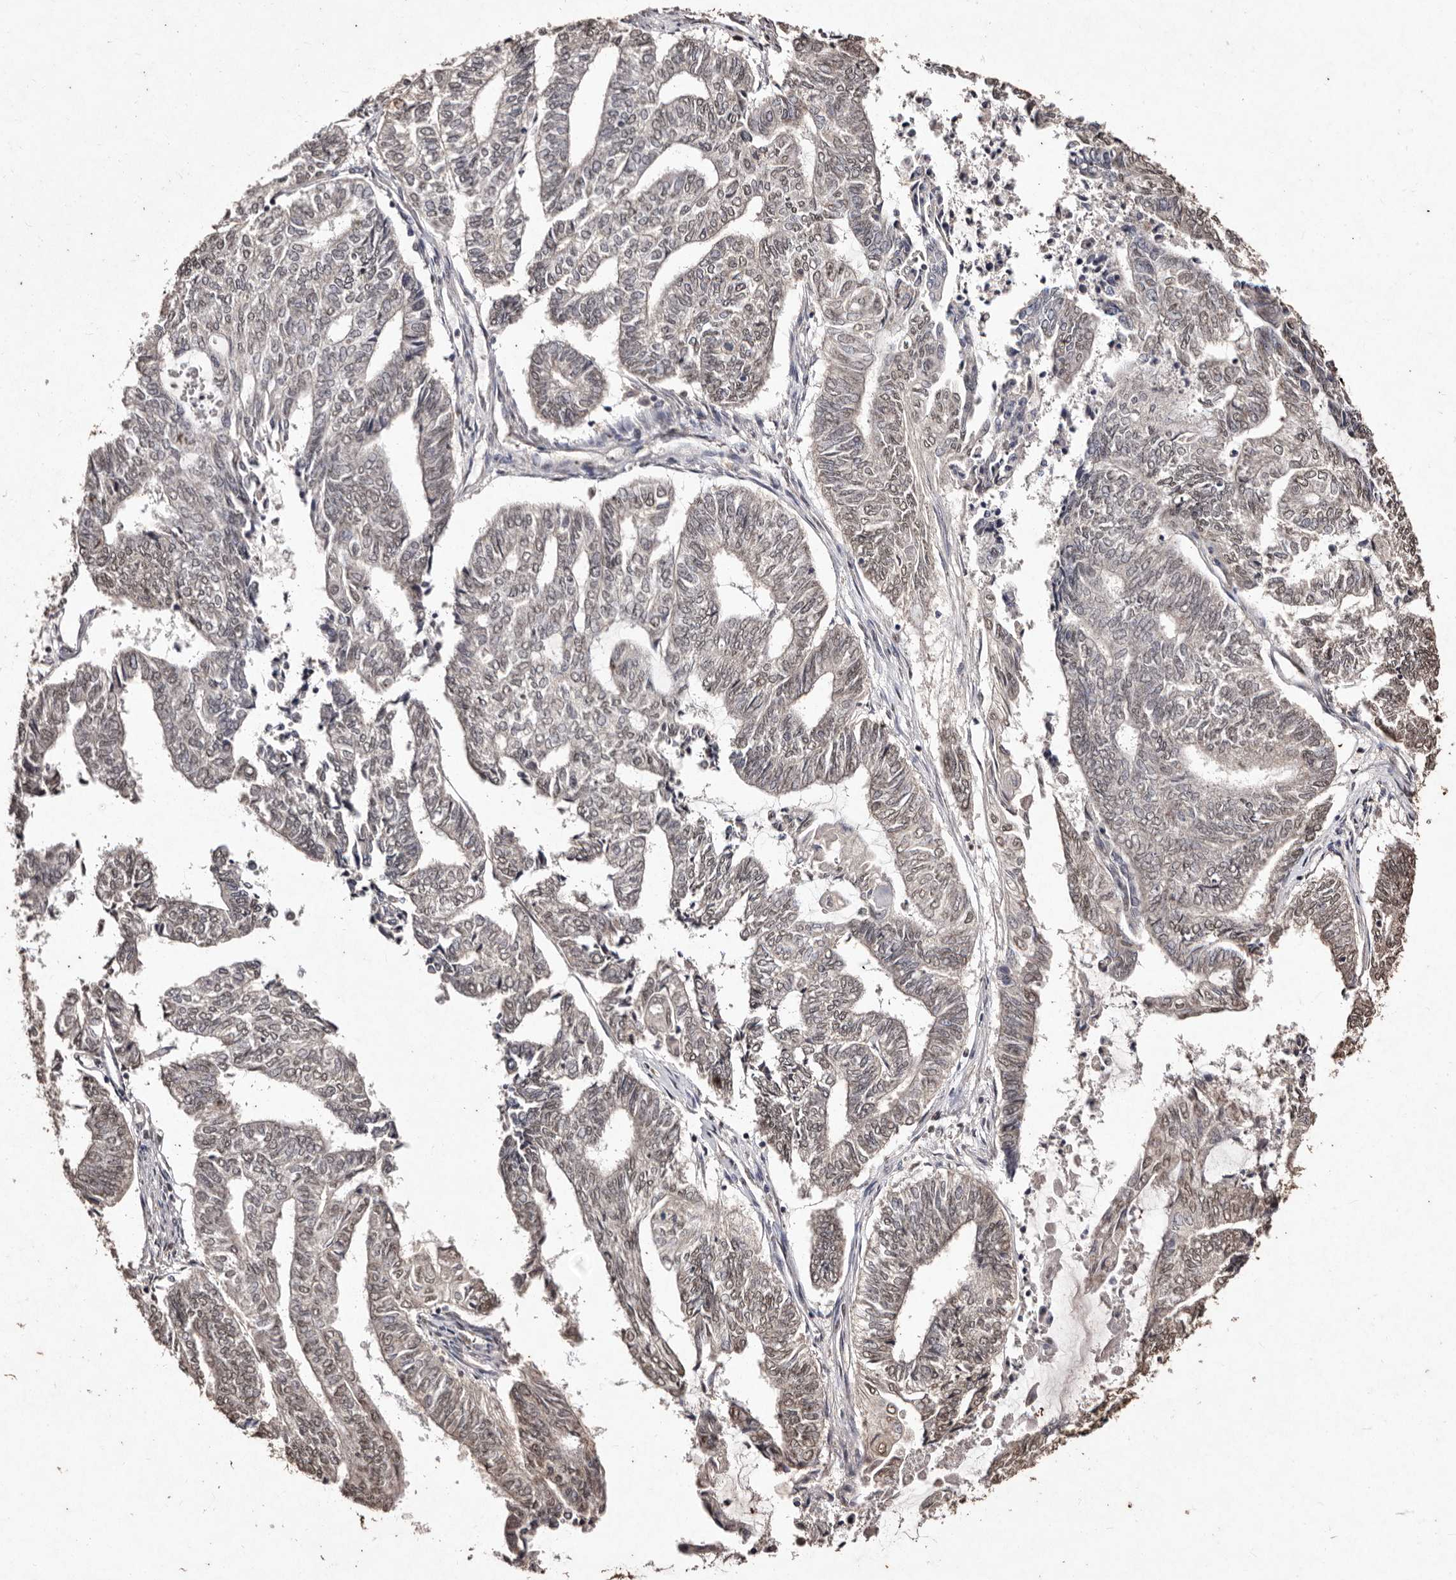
{"staining": {"intensity": "weak", "quantity": "25%-75%", "location": "nuclear"}, "tissue": "endometrial cancer", "cell_type": "Tumor cells", "image_type": "cancer", "snomed": [{"axis": "morphology", "description": "Adenocarcinoma, NOS"}, {"axis": "topography", "description": "Uterus"}, {"axis": "topography", "description": "Endometrium"}], "caption": "Immunohistochemical staining of human endometrial adenocarcinoma displays low levels of weak nuclear protein expression in about 25%-75% of tumor cells. (DAB IHC with brightfield microscopy, high magnification).", "gene": "ERBB4", "patient": {"sex": "female", "age": 70}}